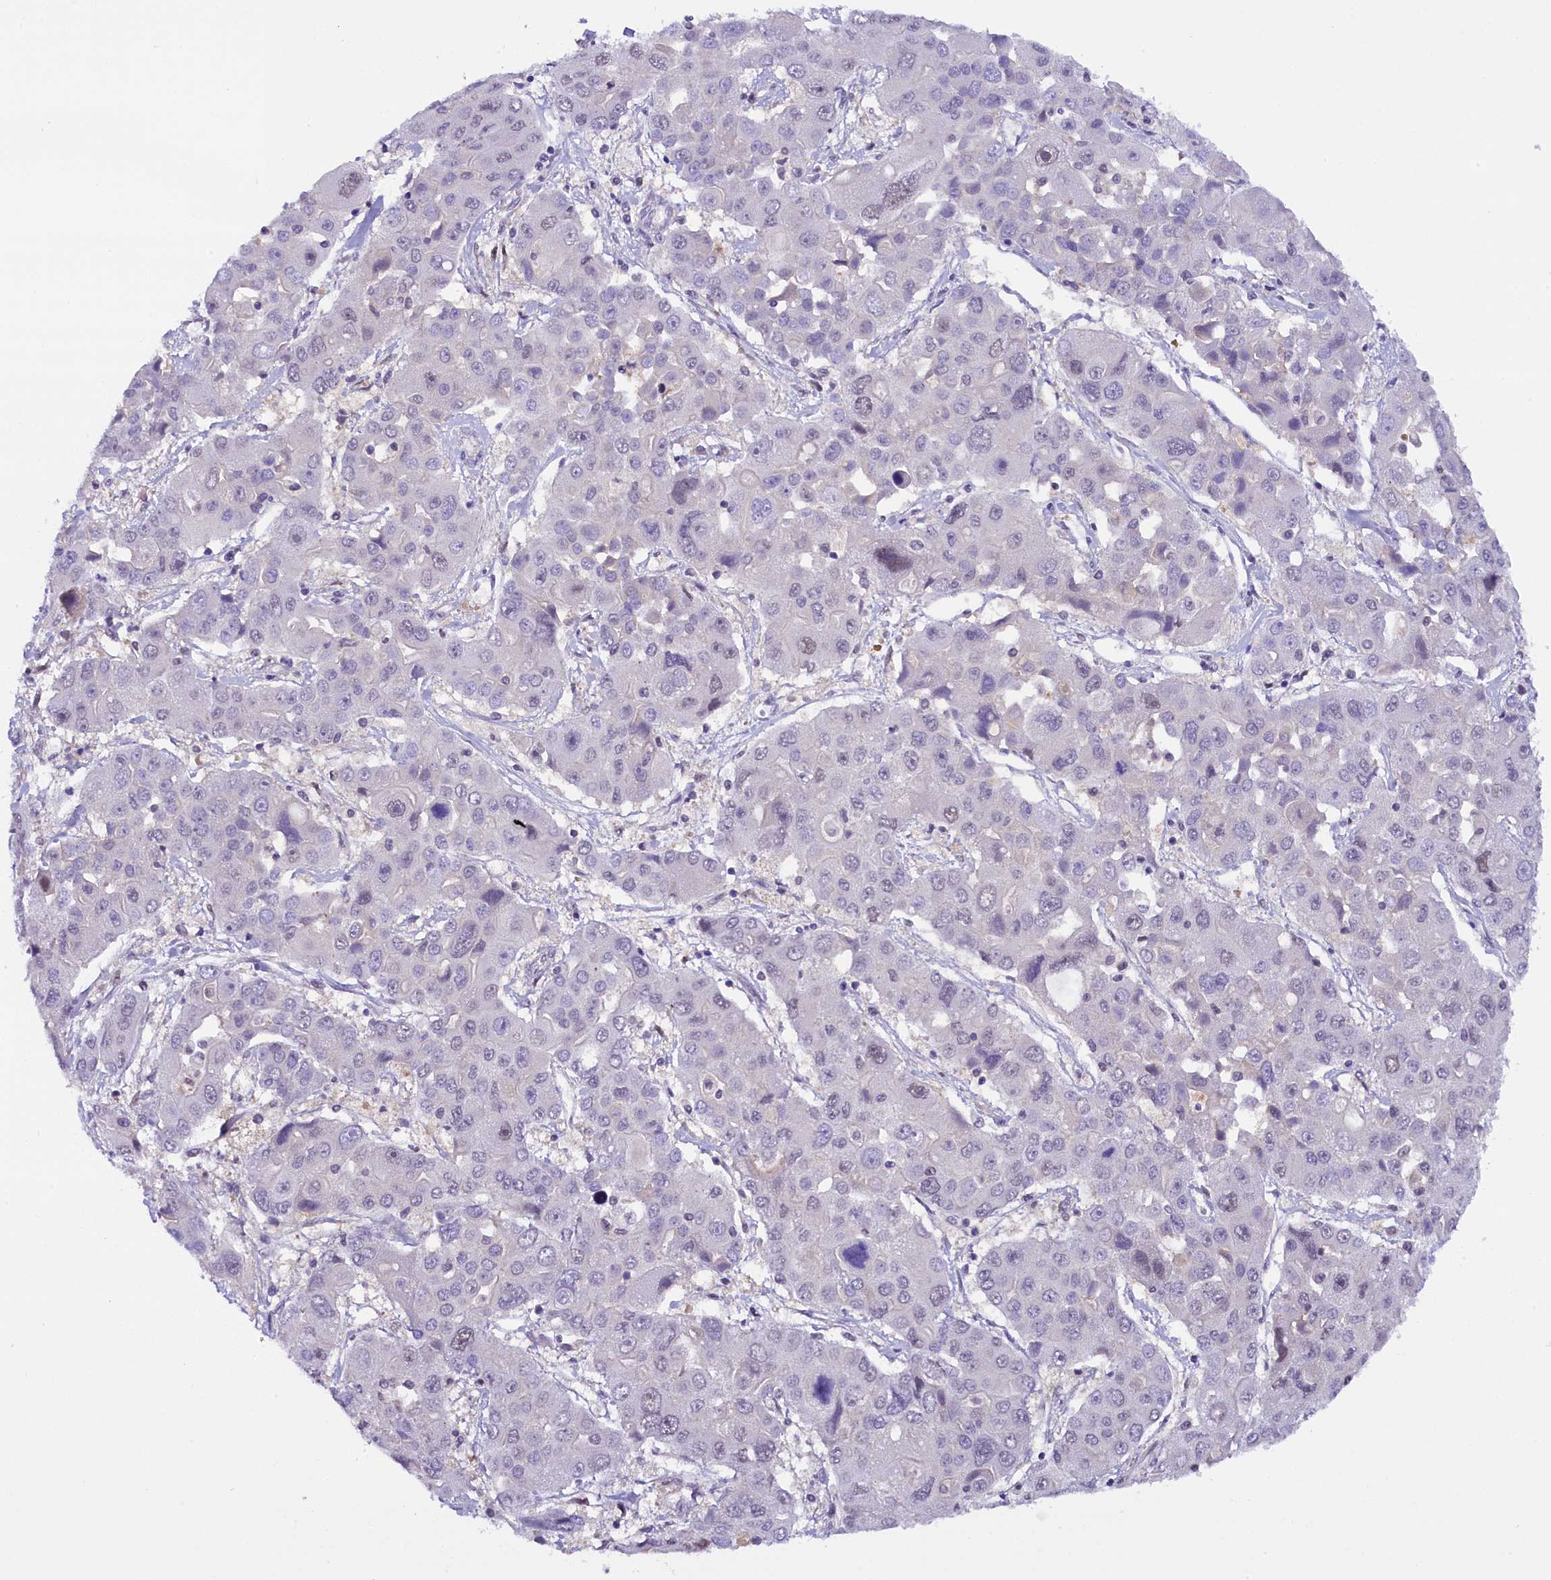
{"staining": {"intensity": "negative", "quantity": "none", "location": "none"}, "tissue": "liver cancer", "cell_type": "Tumor cells", "image_type": "cancer", "snomed": [{"axis": "morphology", "description": "Cholangiocarcinoma"}, {"axis": "topography", "description": "Liver"}], "caption": "Tumor cells show no significant protein expression in liver cancer (cholangiocarcinoma).", "gene": "IQCN", "patient": {"sex": "male", "age": 67}}